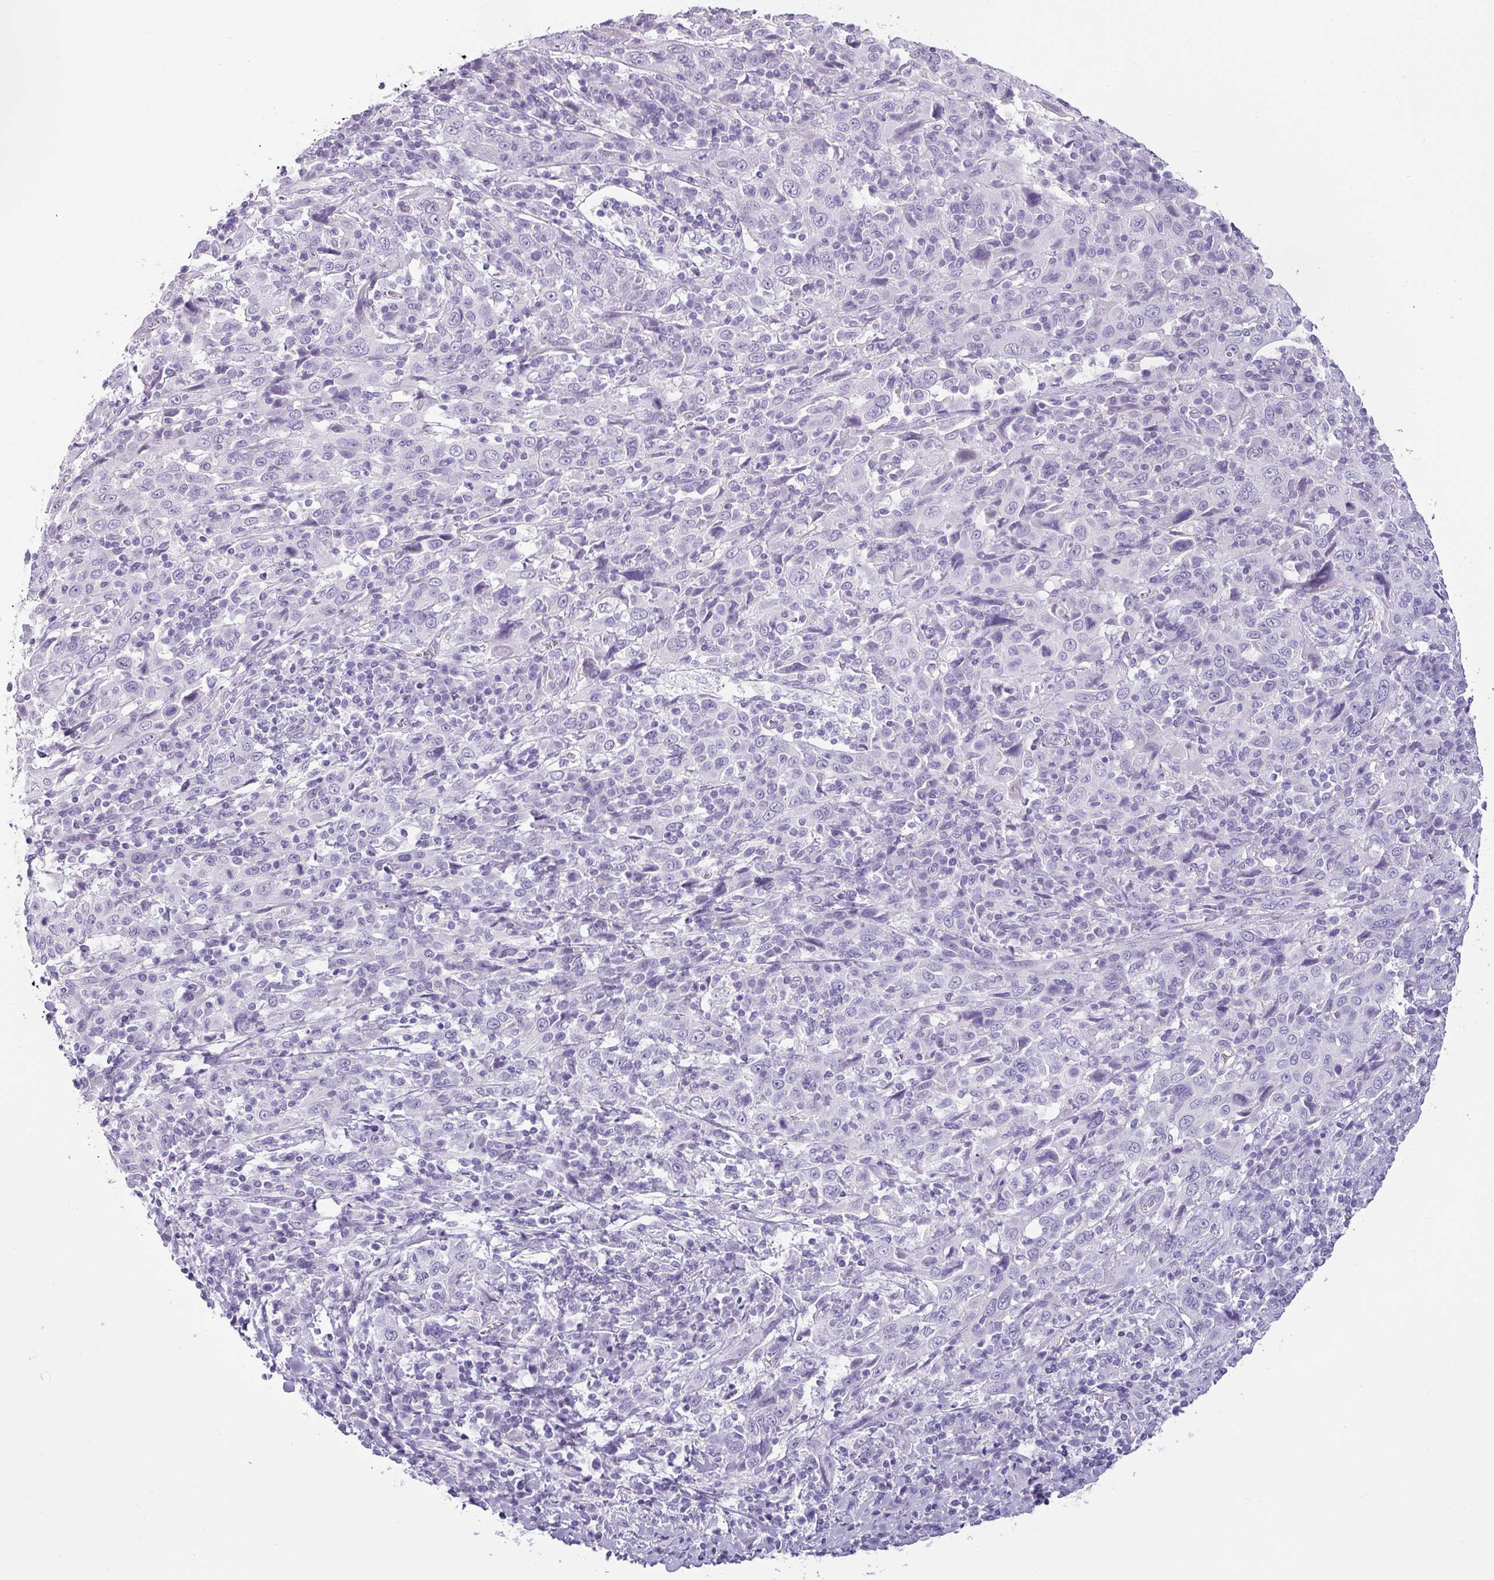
{"staining": {"intensity": "negative", "quantity": "none", "location": "none"}, "tissue": "cervical cancer", "cell_type": "Tumor cells", "image_type": "cancer", "snomed": [{"axis": "morphology", "description": "Squamous cell carcinoma, NOS"}, {"axis": "topography", "description": "Cervix"}], "caption": "Micrograph shows no significant protein expression in tumor cells of cervical cancer. (DAB IHC, high magnification).", "gene": "VCY1B", "patient": {"sex": "female", "age": 46}}